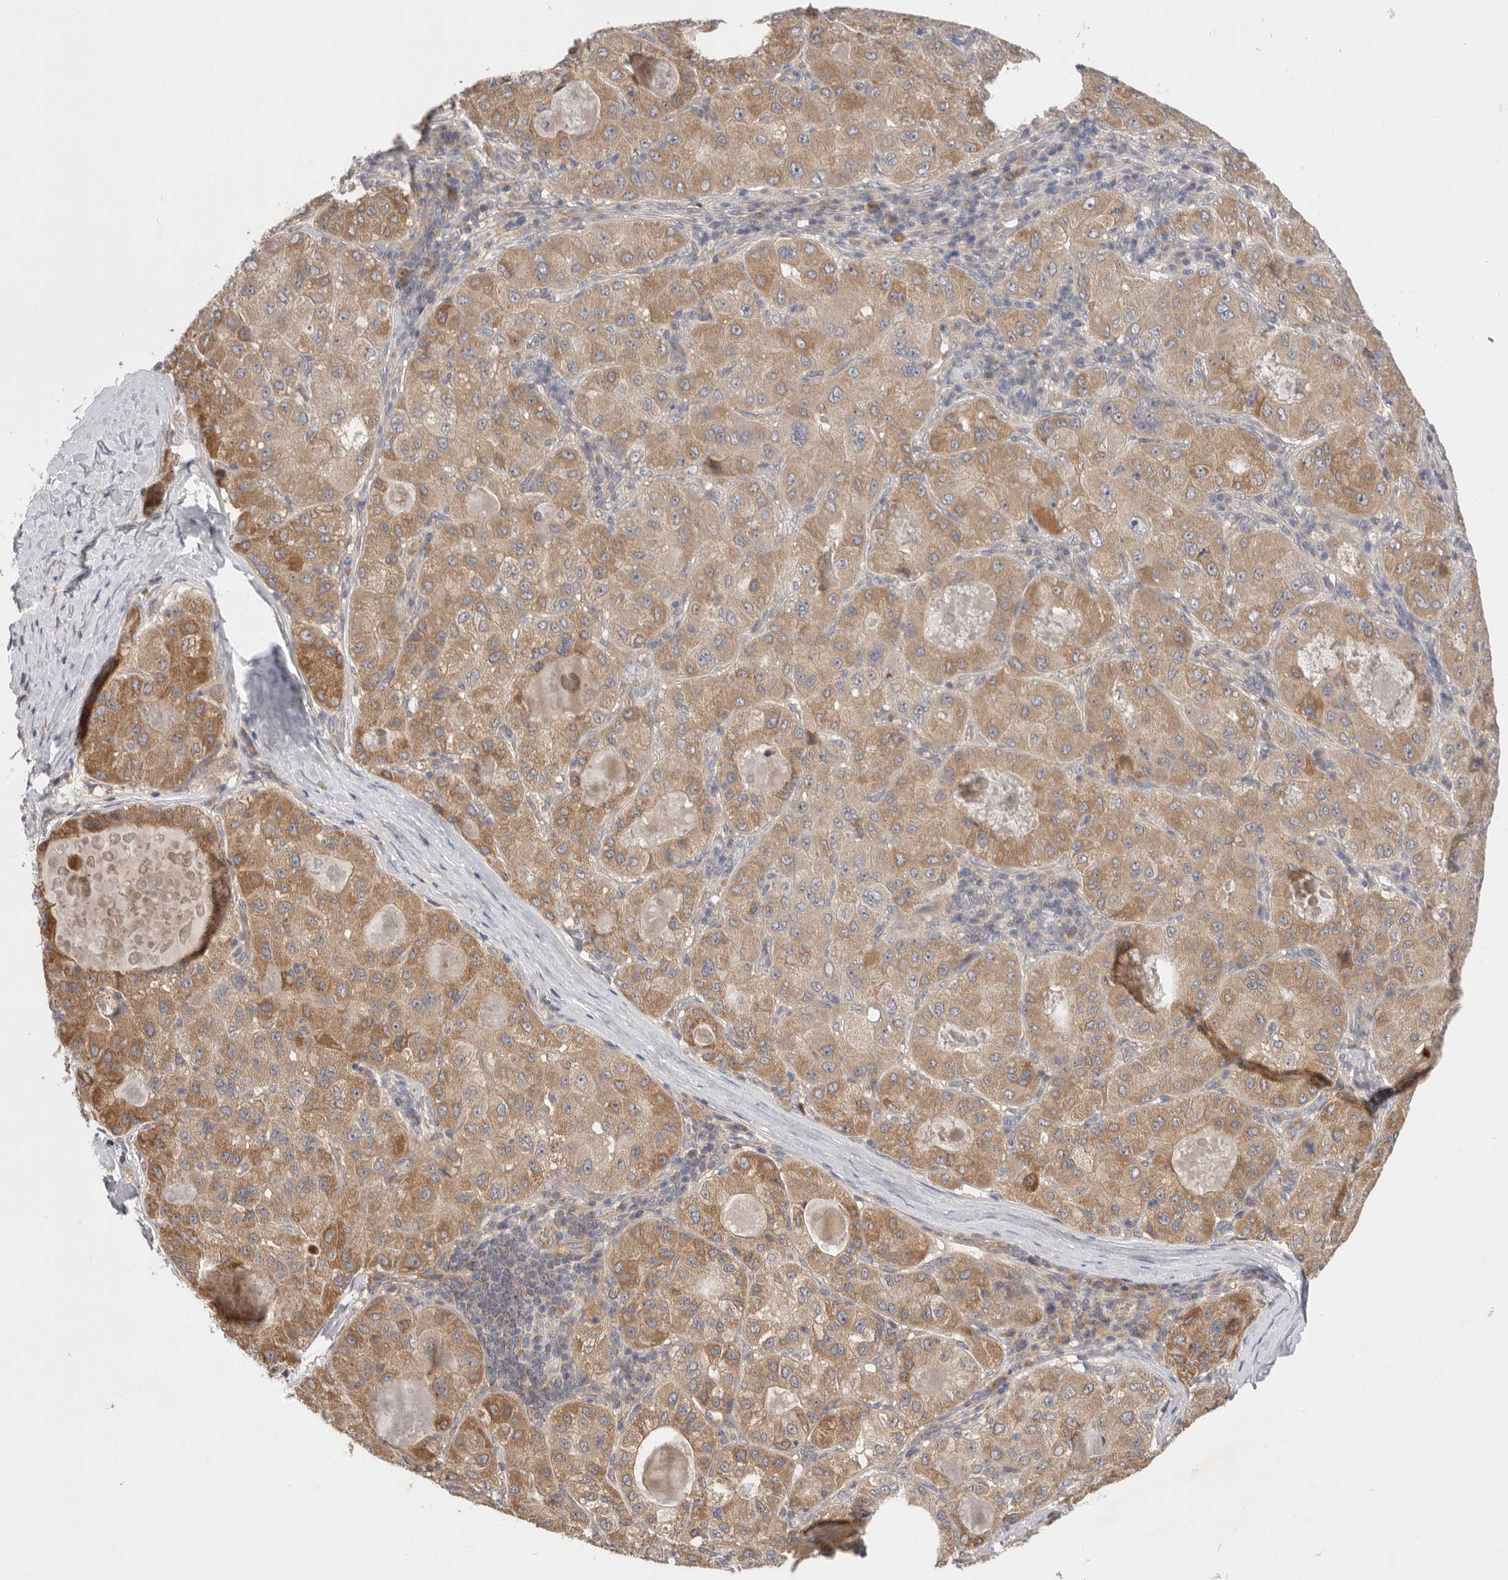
{"staining": {"intensity": "moderate", "quantity": ">75%", "location": "cytoplasmic/membranous"}, "tissue": "liver cancer", "cell_type": "Tumor cells", "image_type": "cancer", "snomed": [{"axis": "morphology", "description": "Carcinoma, Hepatocellular, NOS"}, {"axis": "topography", "description": "Liver"}], "caption": "Human liver cancer stained for a protein (brown) demonstrates moderate cytoplasmic/membranous positive expression in approximately >75% of tumor cells.", "gene": "MTFR1L", "patient": {"sex": "male", "age": 80}}